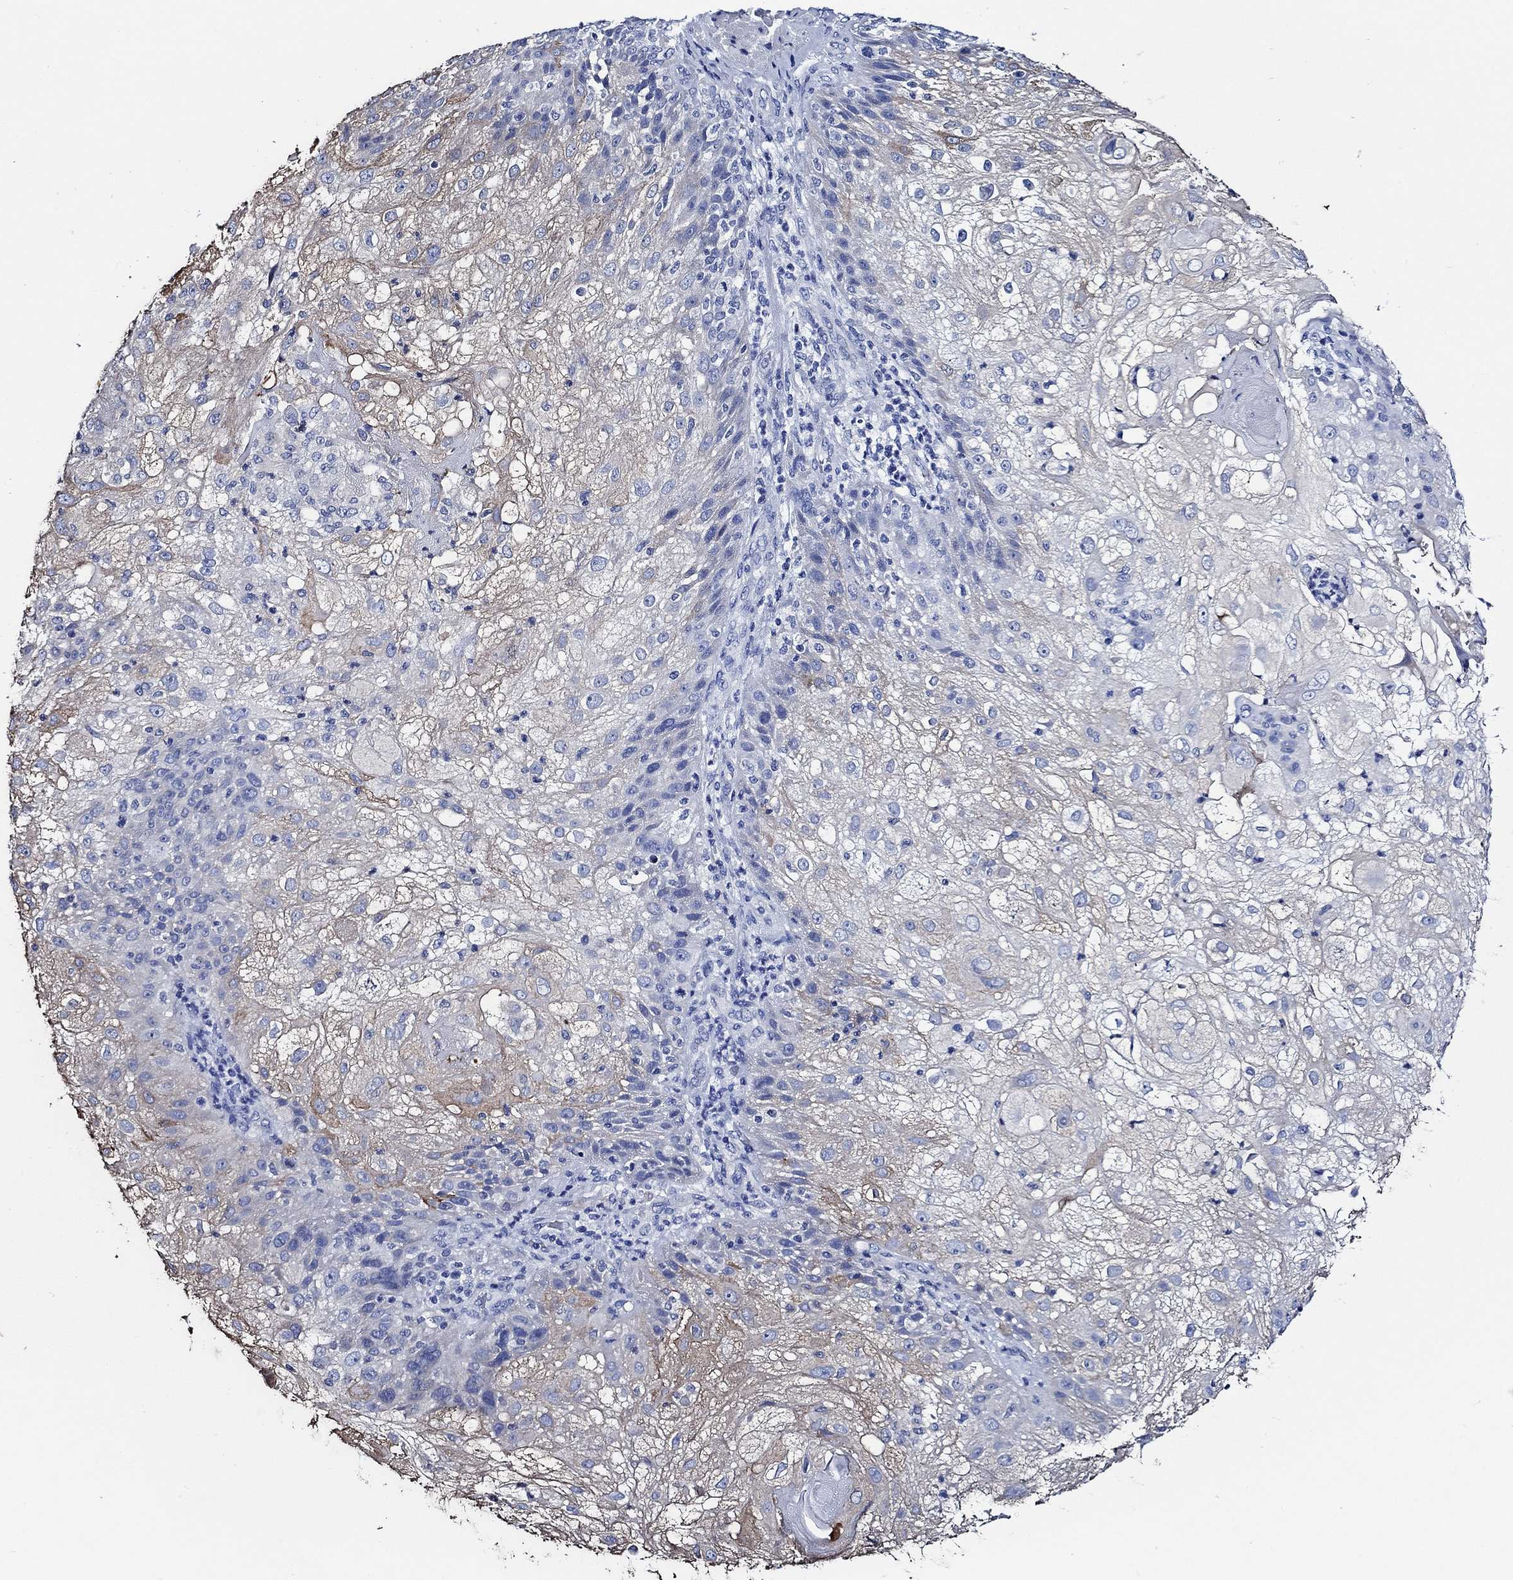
{"staining": {"intensity": "weak", "quantity": "25%-75%", "location": "cytoplasmic/membranous"}, "tissue": "skin cancer", "cell_type": "Tumor cells", "image_type": "cancer", "snomed": [{"axis": "morphology", "description": "Normal tissue, NOS"}, {"axis": "morphology", "description": "Squamous cell carcinoma, NOS"}, {"axis": "topography", "description": "Skin"}], "caption": "A brown stain shows weak cytoplasmic/membranous expression of a protein in squamous cell carcinoma (skin) tumor cells. (brown staining indicates protein expression, while blue staining denotes nuclei).", "gene": "WDR62", "patient": {"sex": "female", "age": 83}}